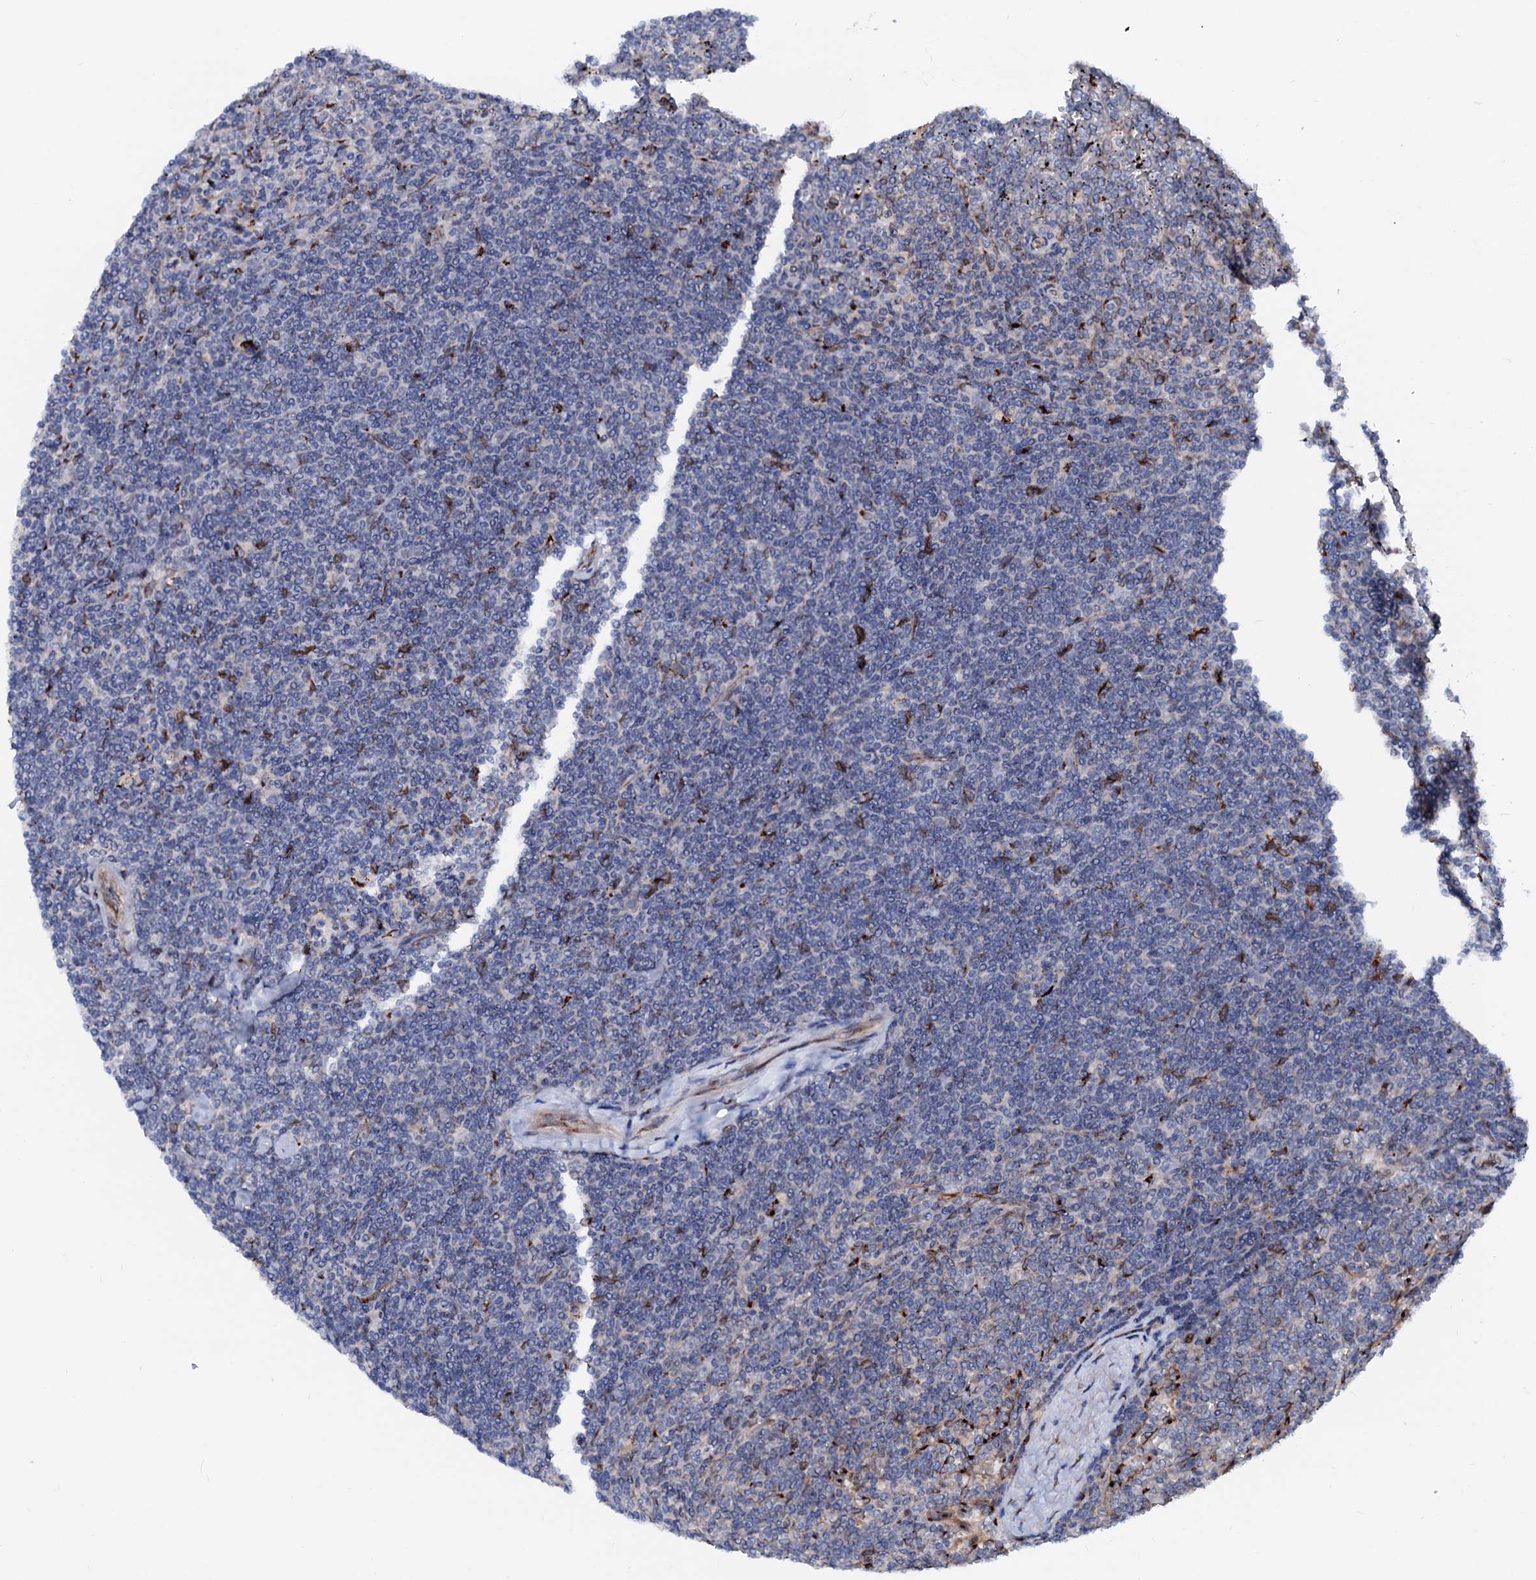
{"staining": {"intensity": "negative", "quantity": "none", "location": "none"}, "tissue": "lymphoma", "cell_type": "Tumor cells", "image_type": "cancer", "snomed": [{"axis": "morphology", "description": "Malignant lymphoma, non-Hodgkin's type, Low grade"}, {"axis": "topography", "description": "Spleen"}], "caption": "DAB immunohistochemical staining of low-grade malignant lymphoma, non-Hodgkin's type displays no significant expression in tumor cells.", "gene": "TMCO3", "patient": {"sex": "female", "age": 19}}